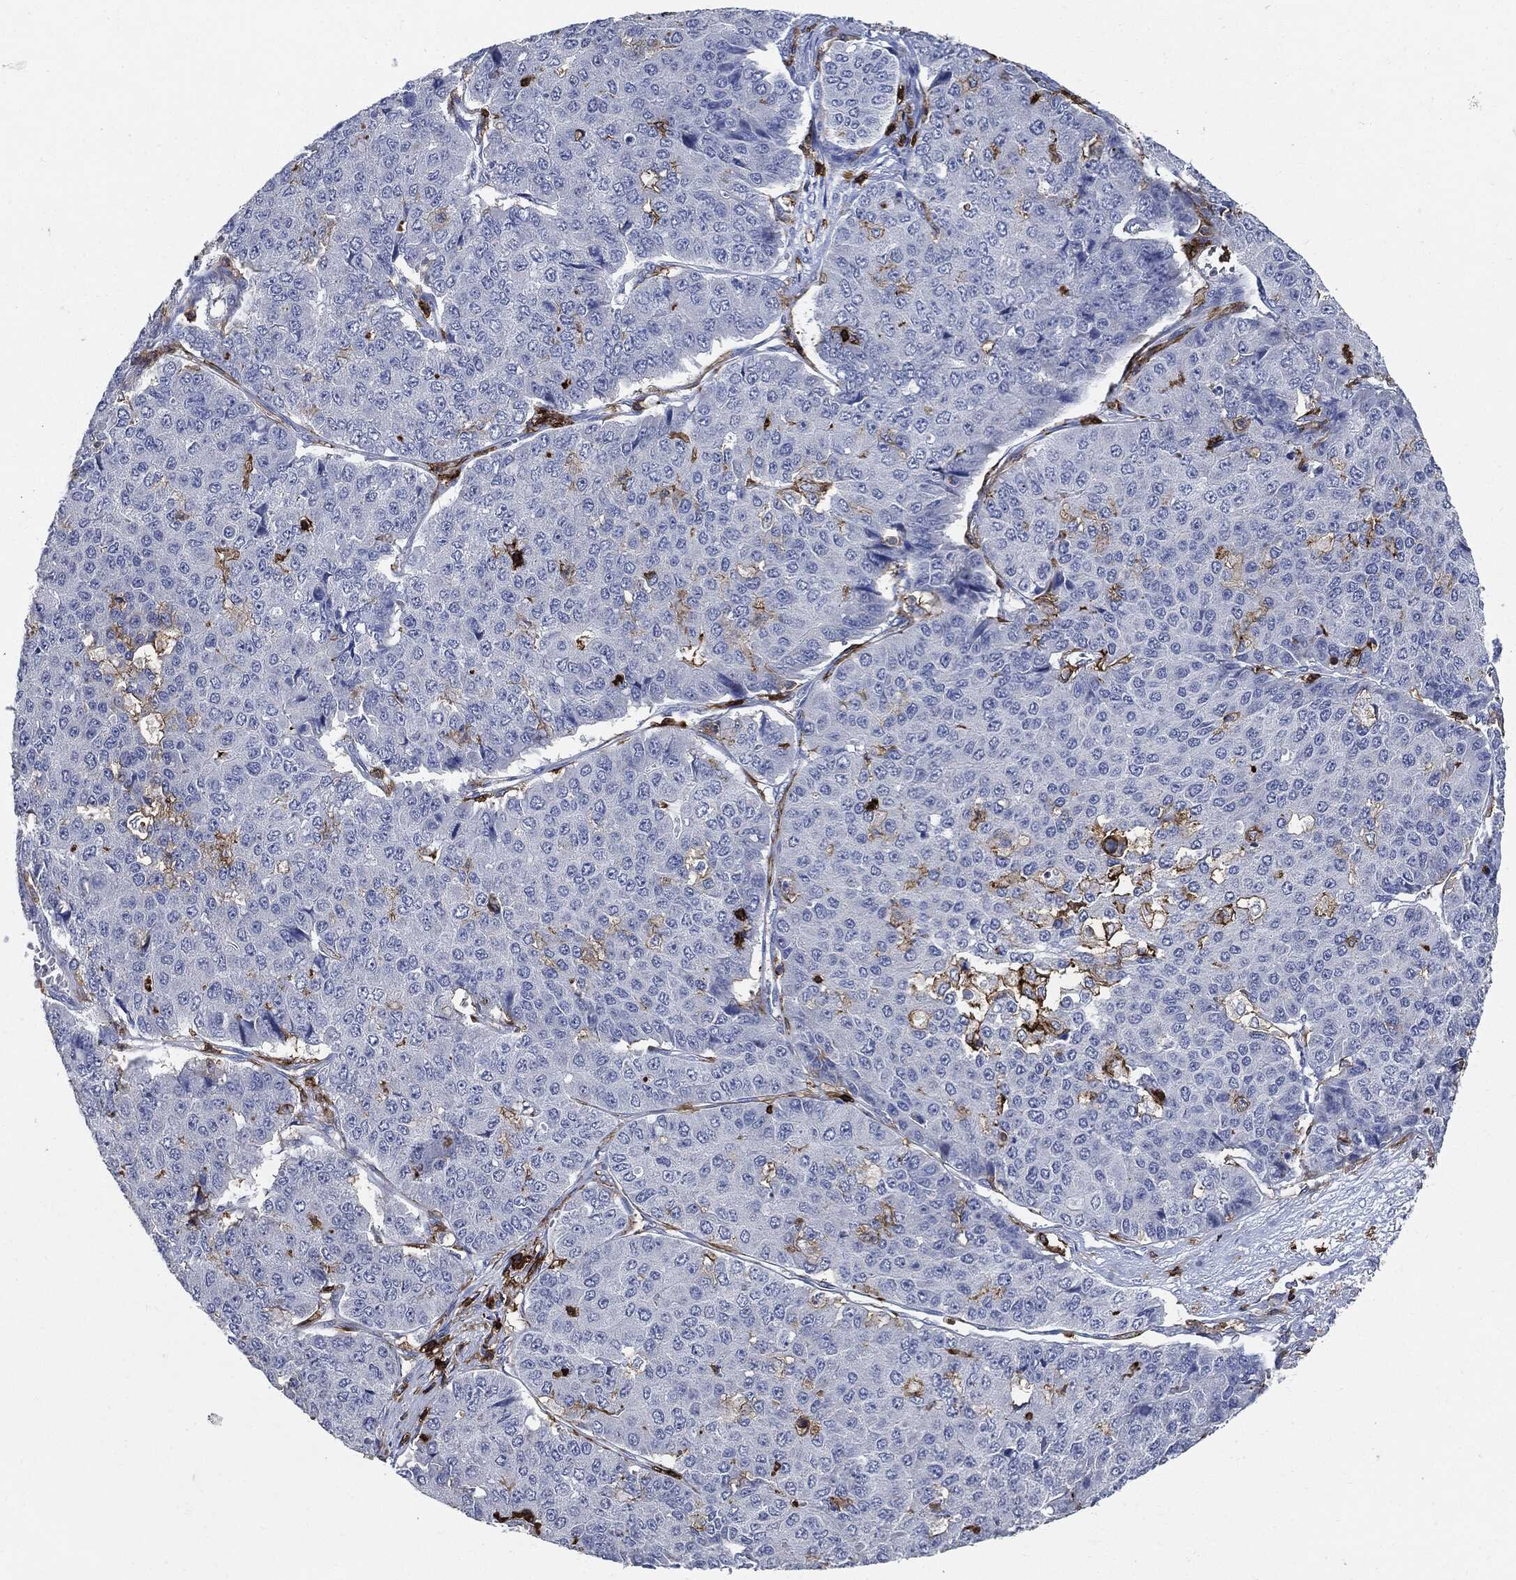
{"staining": {"intensity": "negative", "quantity": "none", "location": "none"}, "tissue": "pancreatic cancer", "cell_type": "Tumor cells", "image_type": "cancer", "snomed": [{"axis": "morphology", "description": "Normal tissue, NOS"}, {"axis": "morphology", "description": "Adenocarcinoma, NOS"}, {"axis": "topography", "description": "Pancreas"}, {"axis": "topography", "description": "Duodenum"}], "caption": "DAB (3,3'-diaminobenzidine) immunohistochemical staining of human adenocarcinoma (pancreatic) shows no significant staining in tumor cells.", "gene": "PTPRC", "patient": {"sex": "male", "age": 50}}